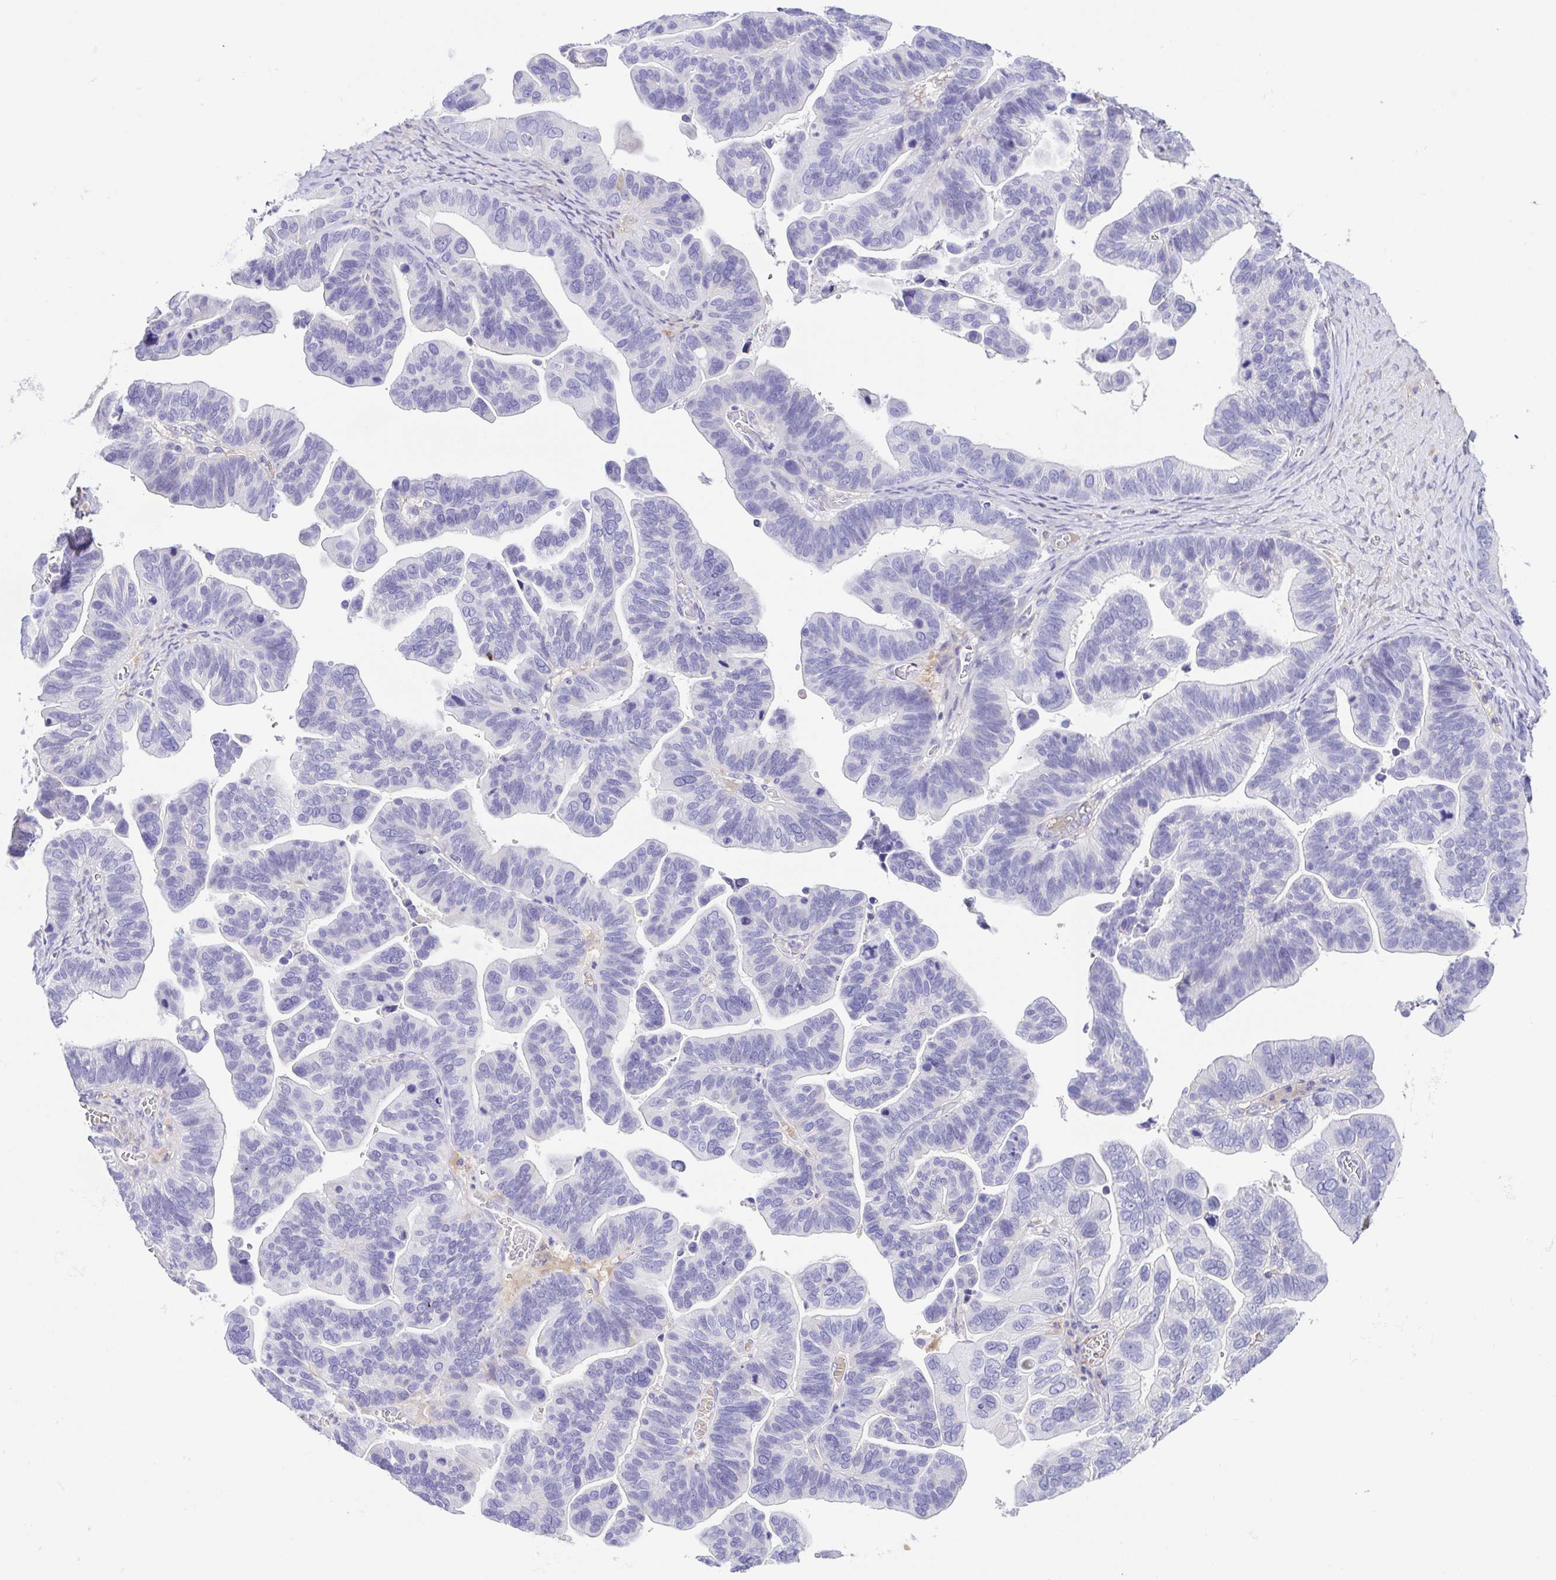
{"staining": {"intensity": "negative", "quantity": "none", "location": "none"}, "tissue": "ovarian cancer", "cell_type": "Tumor cells", "image_type": "cancer", "snomed": [{"axis": "morphology", "description": "Cystadenocarcinoma, serous, NOS"}, {"axis": "topography", "description": "Ovary"}], "caption": "Immunohistochemical staining of ovarian serous cystadenocarcinoma reveals no significant expression in tumor cells. Nuclei are stained in blue.", "gene": "A1BG", "patient": {"sex": "female", "age": 56}}